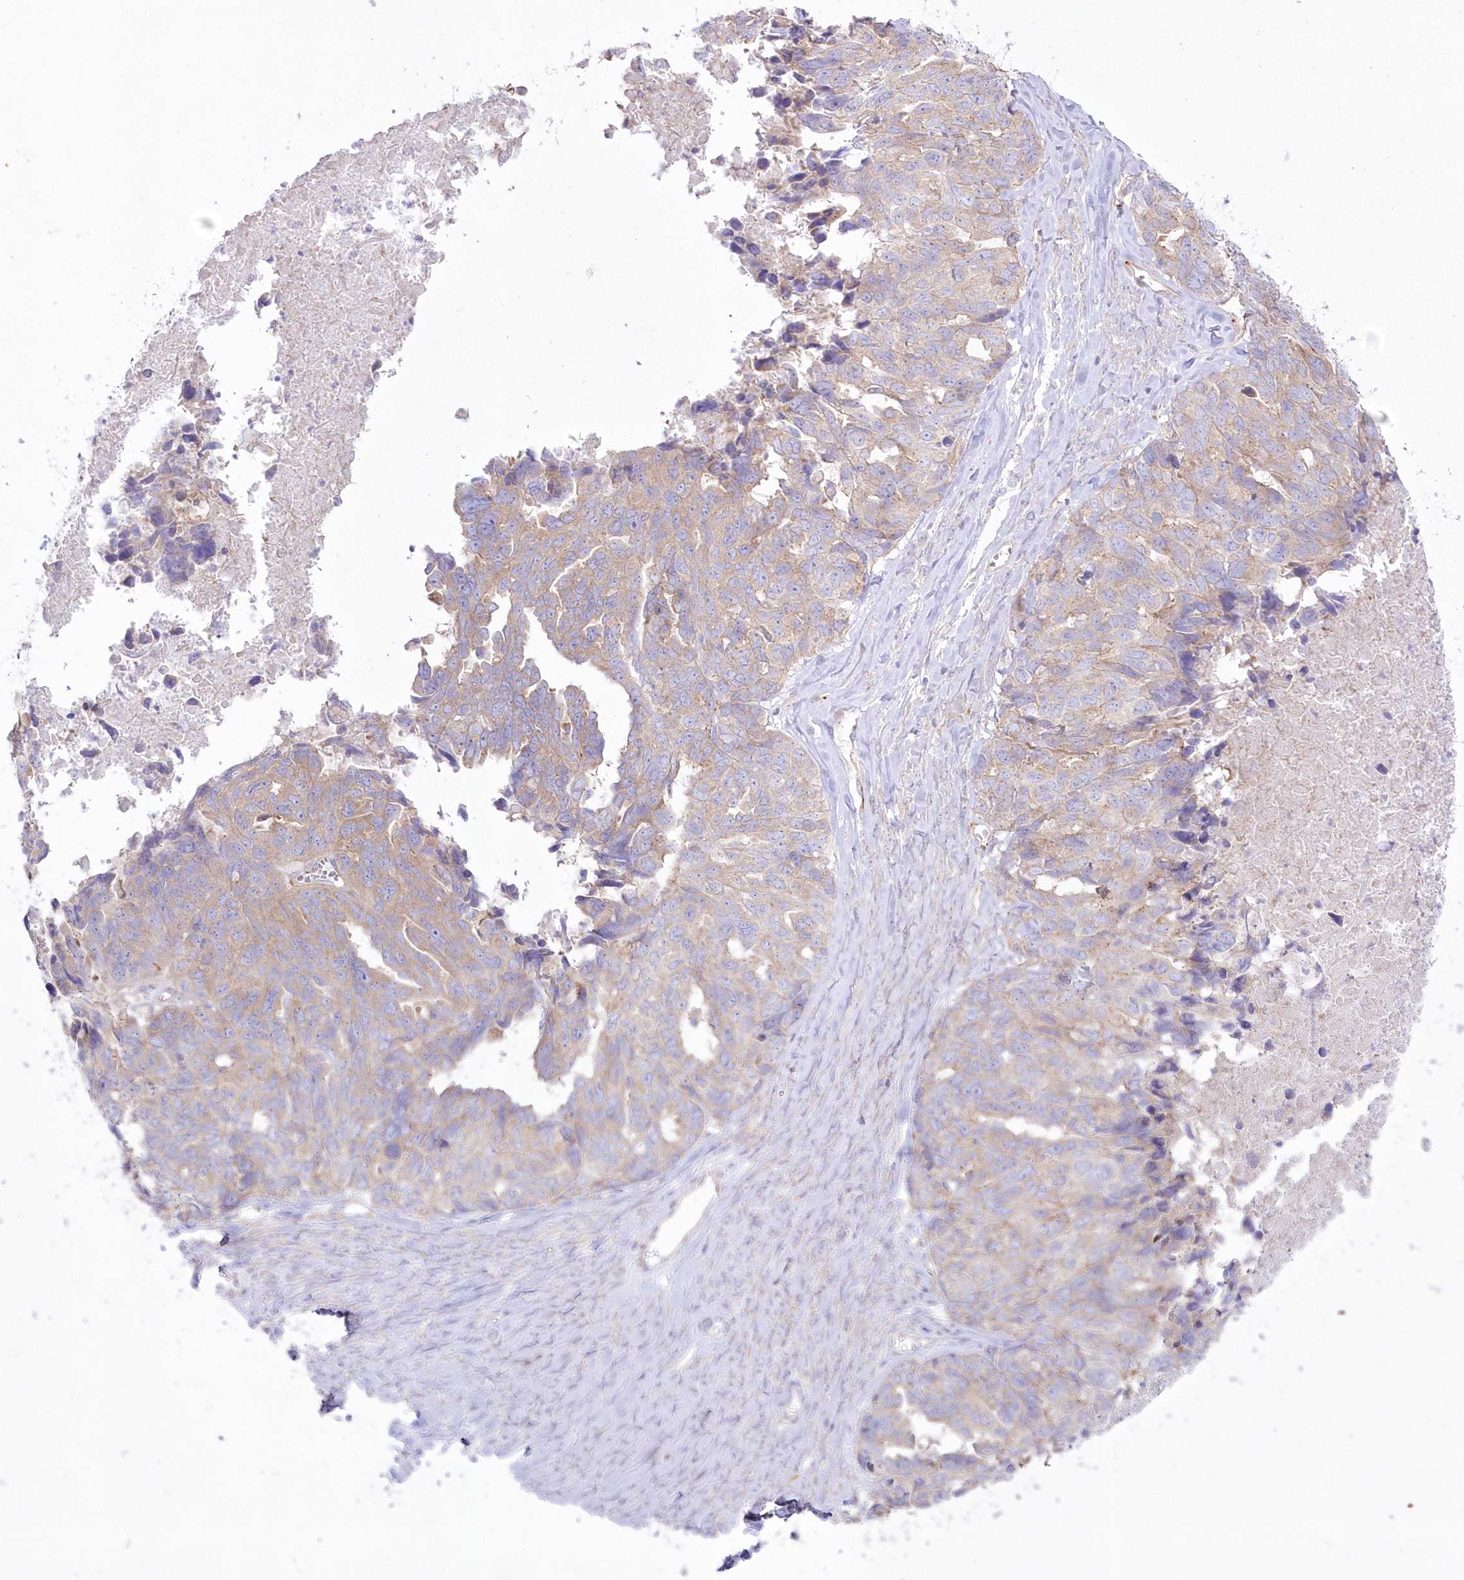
{"staining": {"intensity": "weak", "quantity": ">75%", "location": "cytoplasmic/membranous"}, "tissue": "ovarian cancer", "cell_type": "Tumor cells", "image_type": "cancer", "snomed": [{"axis": "morphology", "description": "Cystadenocarcinoma, serous, NOS"}, {"axis": "topography", "description": "Ovary"}], "caption": "A high-resolution photomicrograph shows immunohistochemistry (IHC) staining of ovarian serous cystadenocarcinoma, which reveals weak cytoplasmic/membranous staining in approximately >75% of tumor cells.", "gene": "ZNF843", "patient": {"sex": "female", "age": 79}}